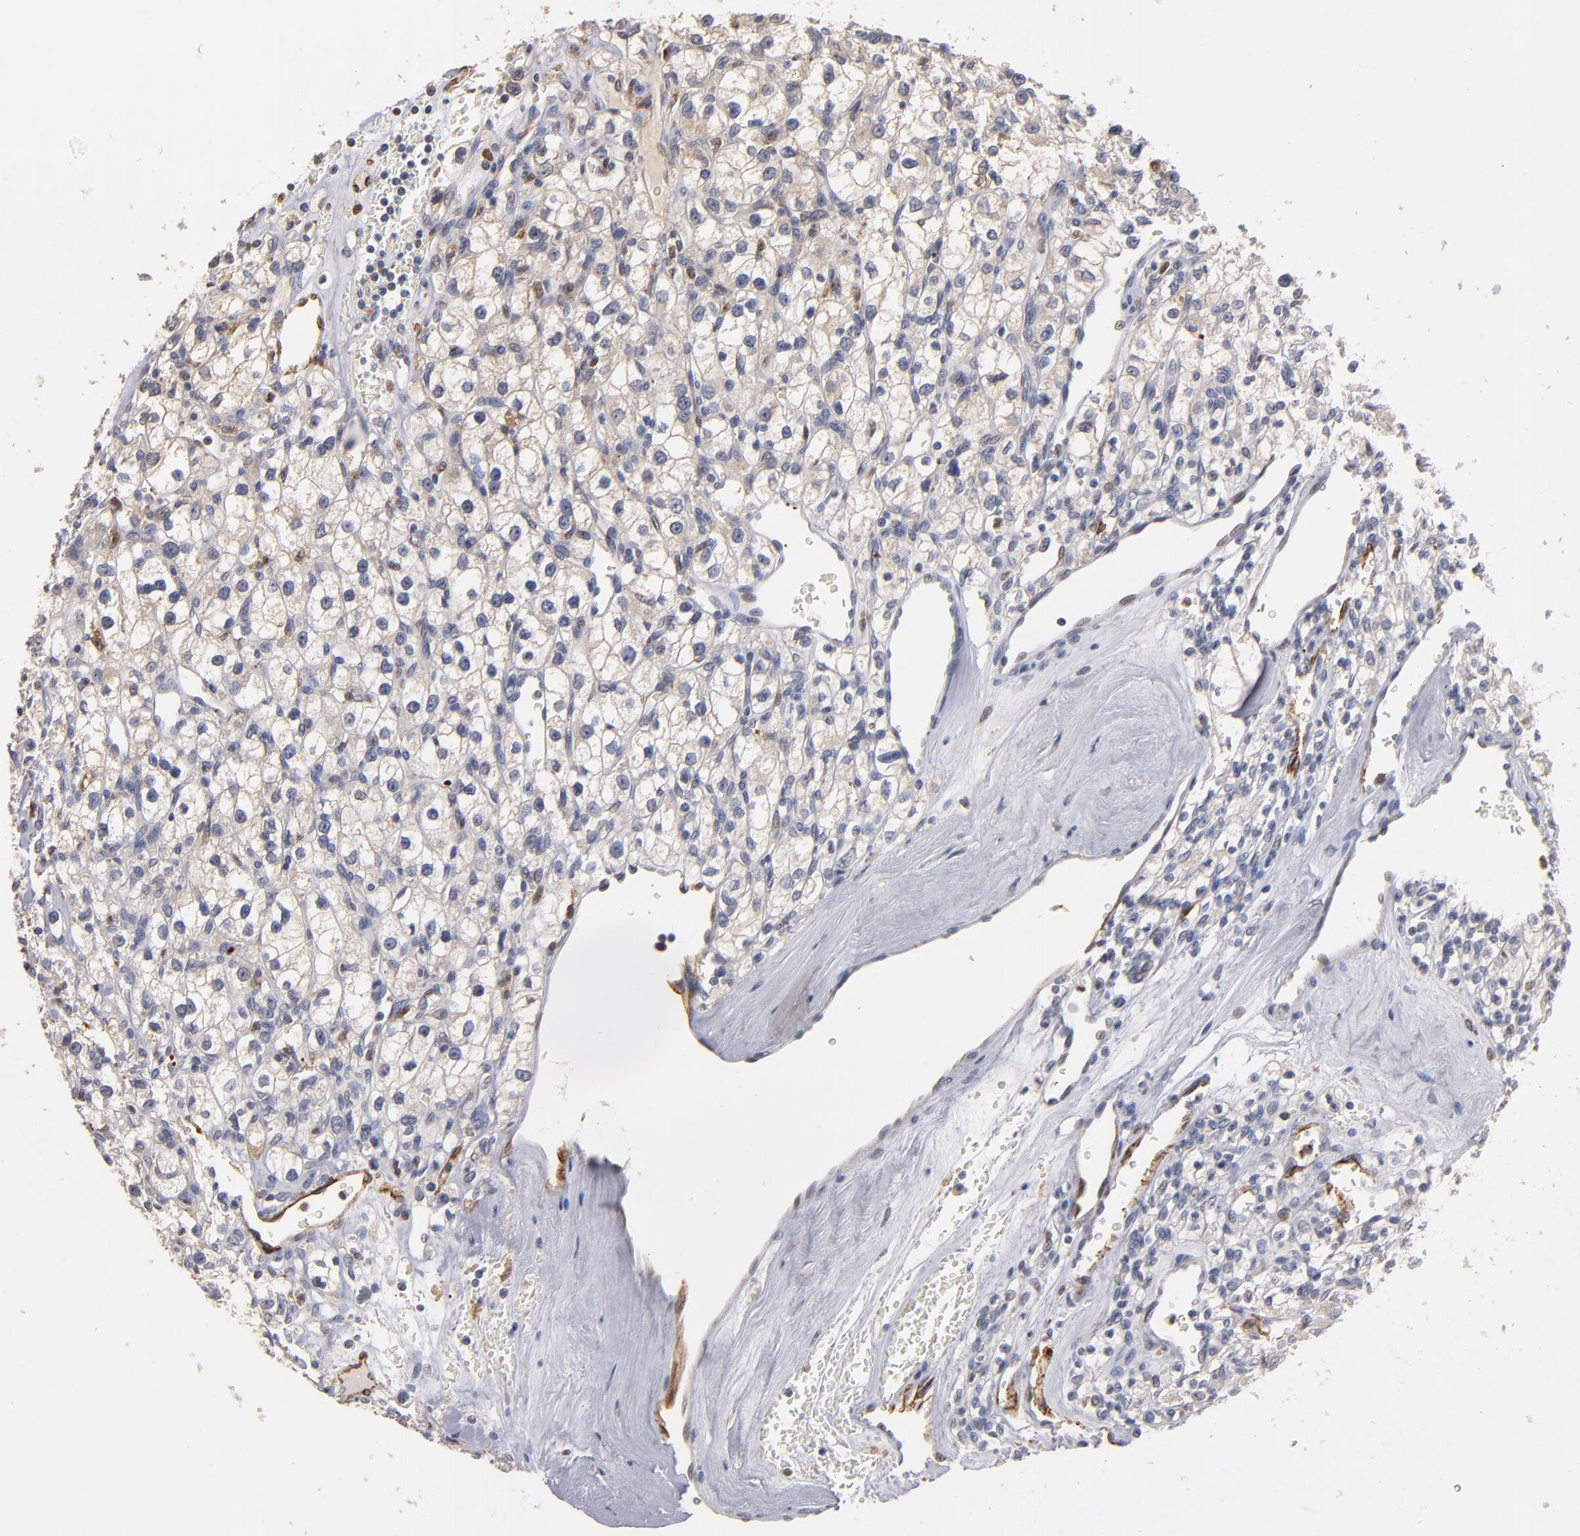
{"staining": {"intensity": "negative", "quantity": "none", "location": "none"}, "tissue": "renal cancer", "cell_type": "Tumor cells", "image_type": "cancer", "snomed": [{"axis": "morphology", "description": "Adenocarcinoma, NOS"}, {"axis": "topography", "description": "Kidney"}], "caption": "Tumor cells show no significant positivity in renal cancer.", "gene": "SELP", "patient": {"sex": "female", "age": 62}}